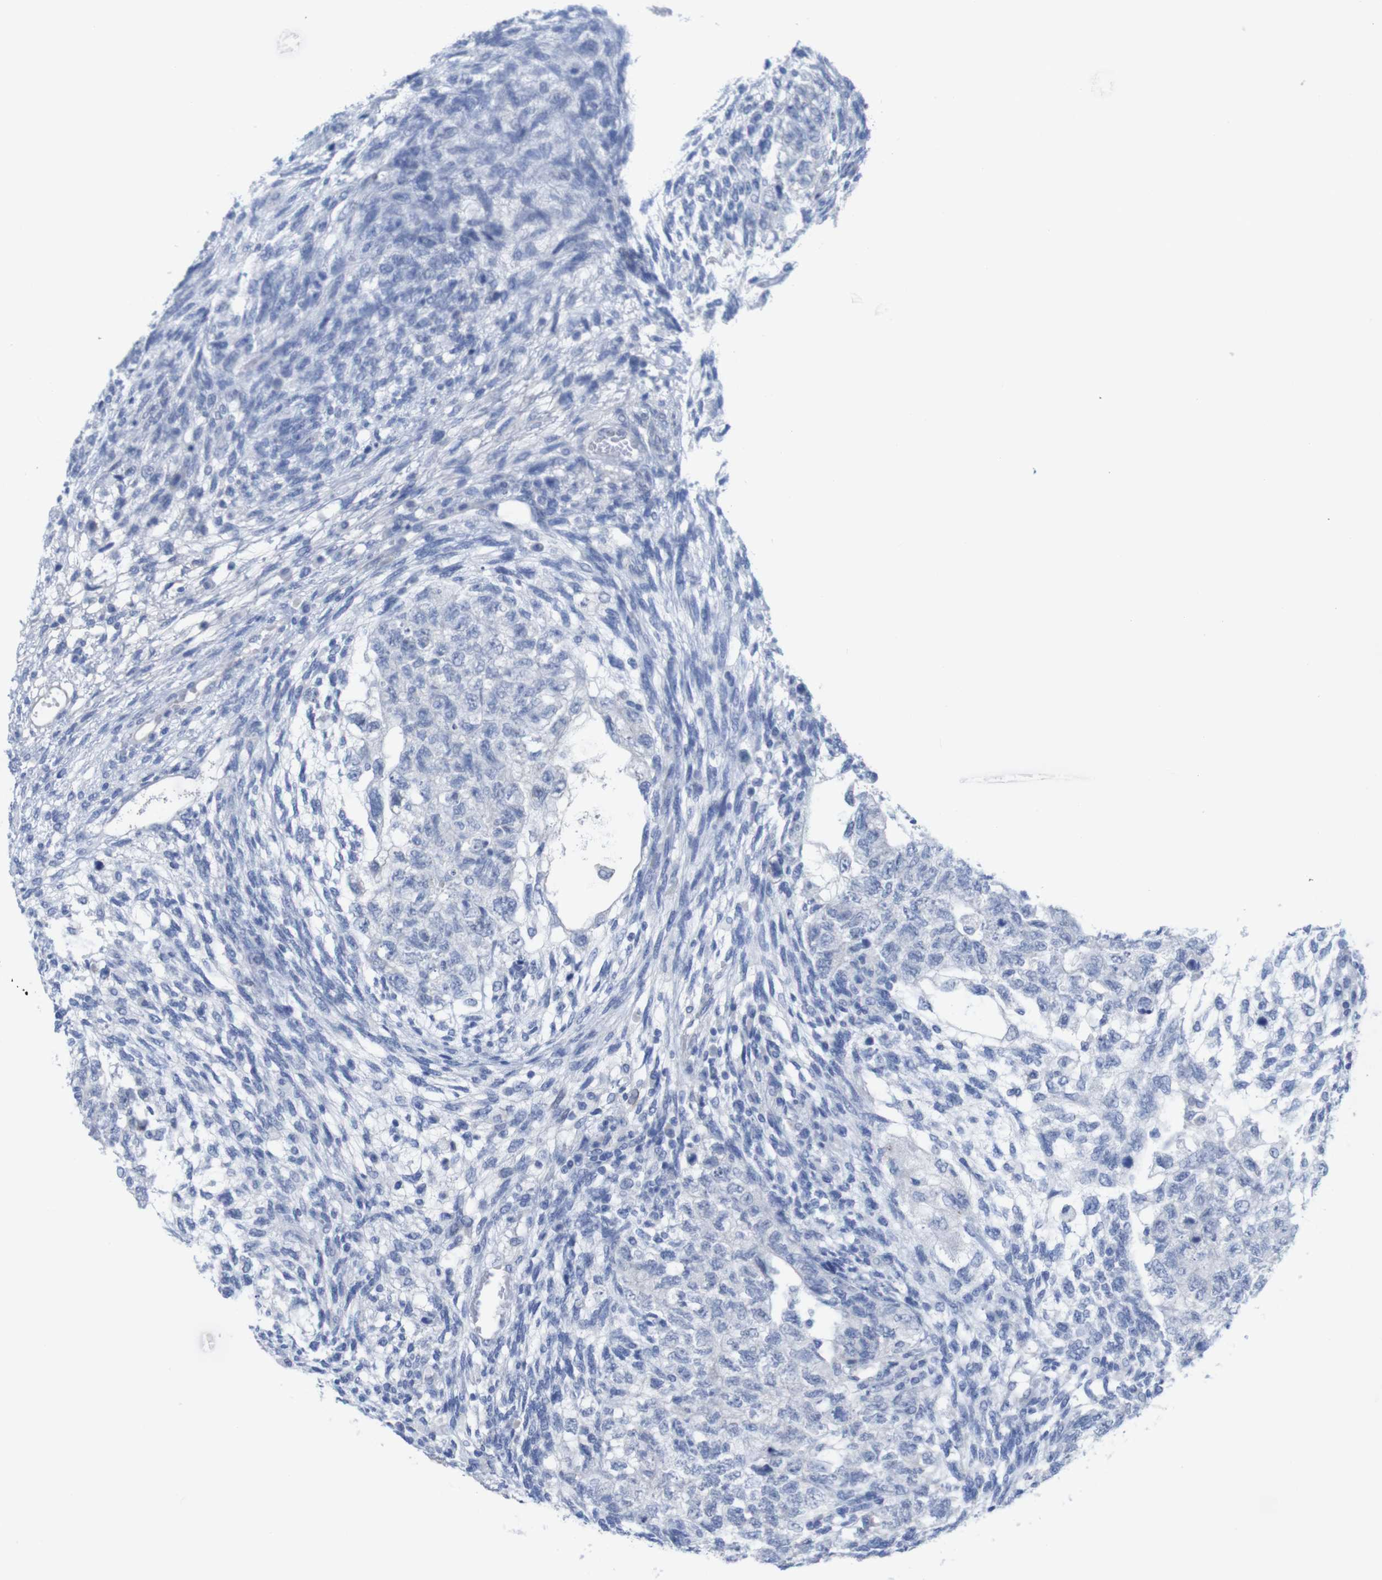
{"staining": {"intensity": "negative", "quantity": "none", "location": "none"}, "tissue": "testis cancer", "cell_type": "Tumor cells", "image_type": "cancer", "snomed": [{"axis": "morphology", "description": "Normal tissue, NOS"}, {"axis": "morphology", "description": "Carcinoma, Embryonal, NOS"}, {"axis": "topography", "description": "Testis"}], "caption": "An IHC histopathology image of embryonal carcinoma (testis) is shown. There is no staining in tumor cells of embryonal carcinoma (testis).", "gene": "PNMA1", "patient": {"sex": "male", "age": 36}}